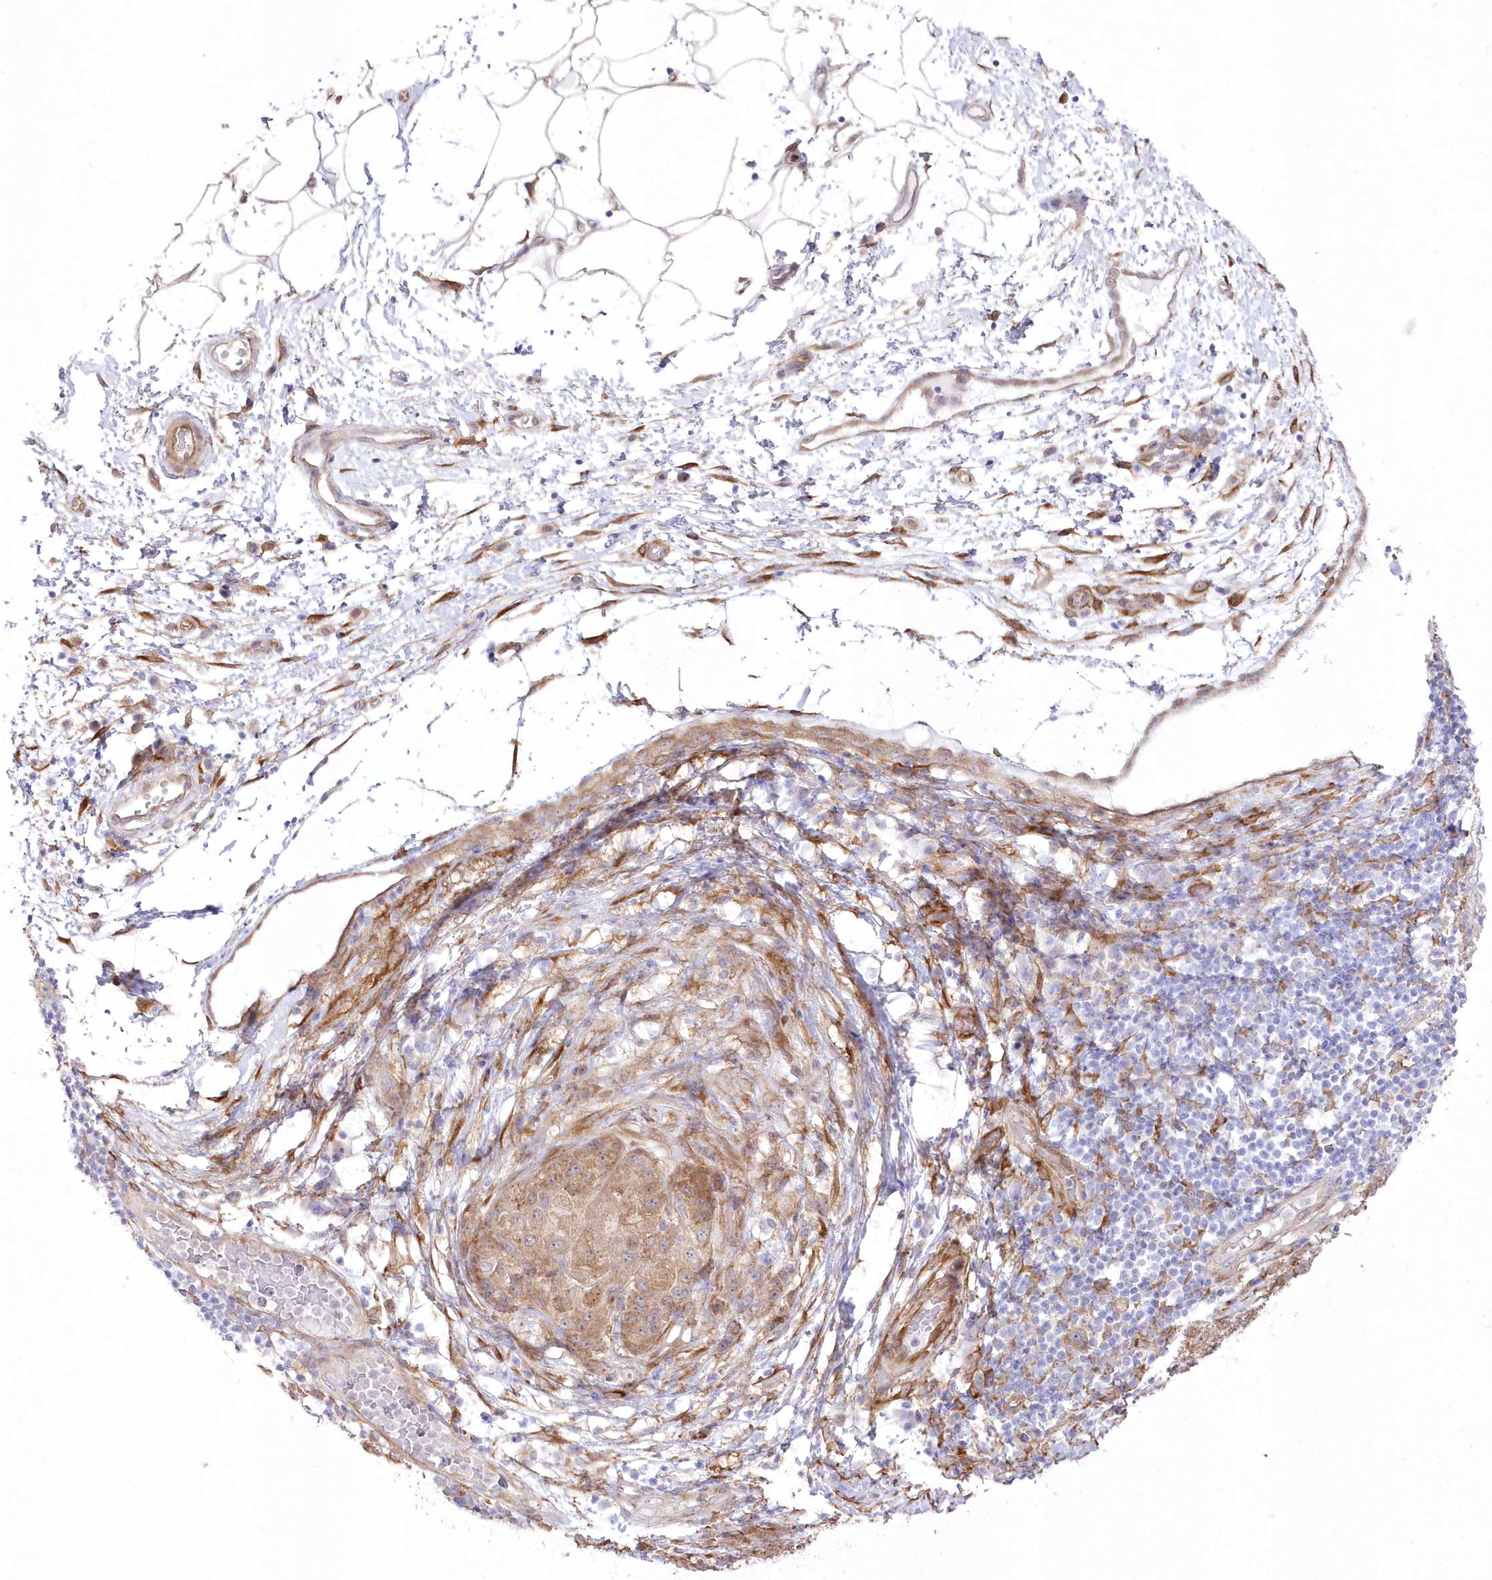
{"staining": {"intensity": "weak", "quantity": ">75%", "location": "cytoplasmic/membranous"}, "tissue": "liver cancer", "cell_type": "Tumor cells", "image_type": "cancer", "snomed": [{"axis": "morphology", "description": "Carcinoma, Hepatocellular, NOS"}, {"axis": "topography", "description": "Liver"}], "caption": "The photomicrograph exhibits staining of liver hepatocellular carcinoma, revealing weak cytoplasmic/membranous protein positivity (brown color) within tumor cells.", "gene": "SH3PXD2B", "patient": {"sex": "male", "age": 80}}